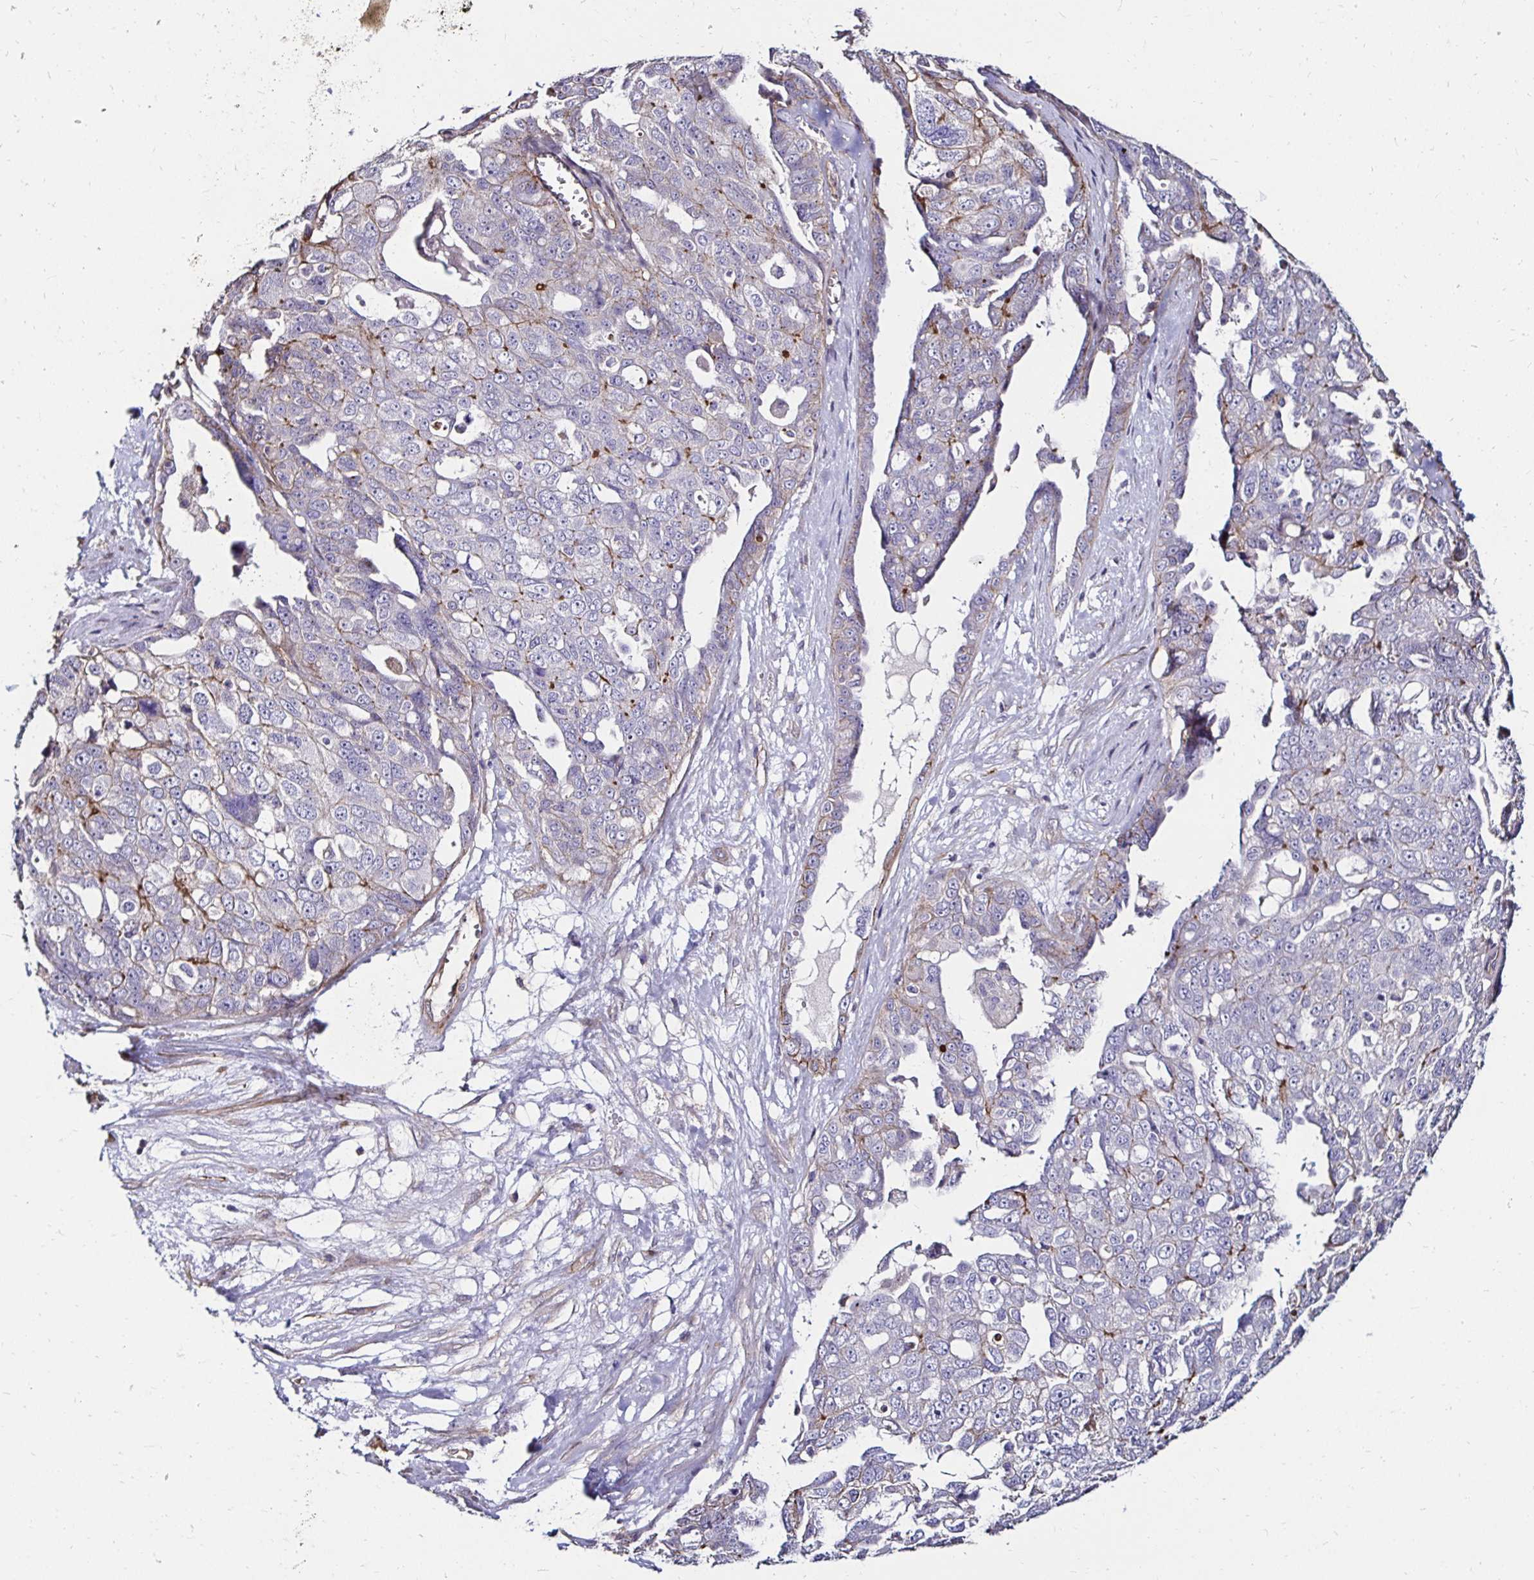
{"staining": {"intensity": "negative", "quantity": "none", "location": "none"}, "tissue": "ovarian cancer", "cell_type": "Tumor cells", "image_type": "cancer", "snomed": [{"axis": "morphology", "description": "Carcinoma, endometroid"}, {"axis": "topography", "description": "Ovary"}], "caption": "The image shows no significant expression in tumor cells of endometroid carcinoma (ovarian).", "gene": "ITGB1", "patient": {"sex": "female", "age": 70}}